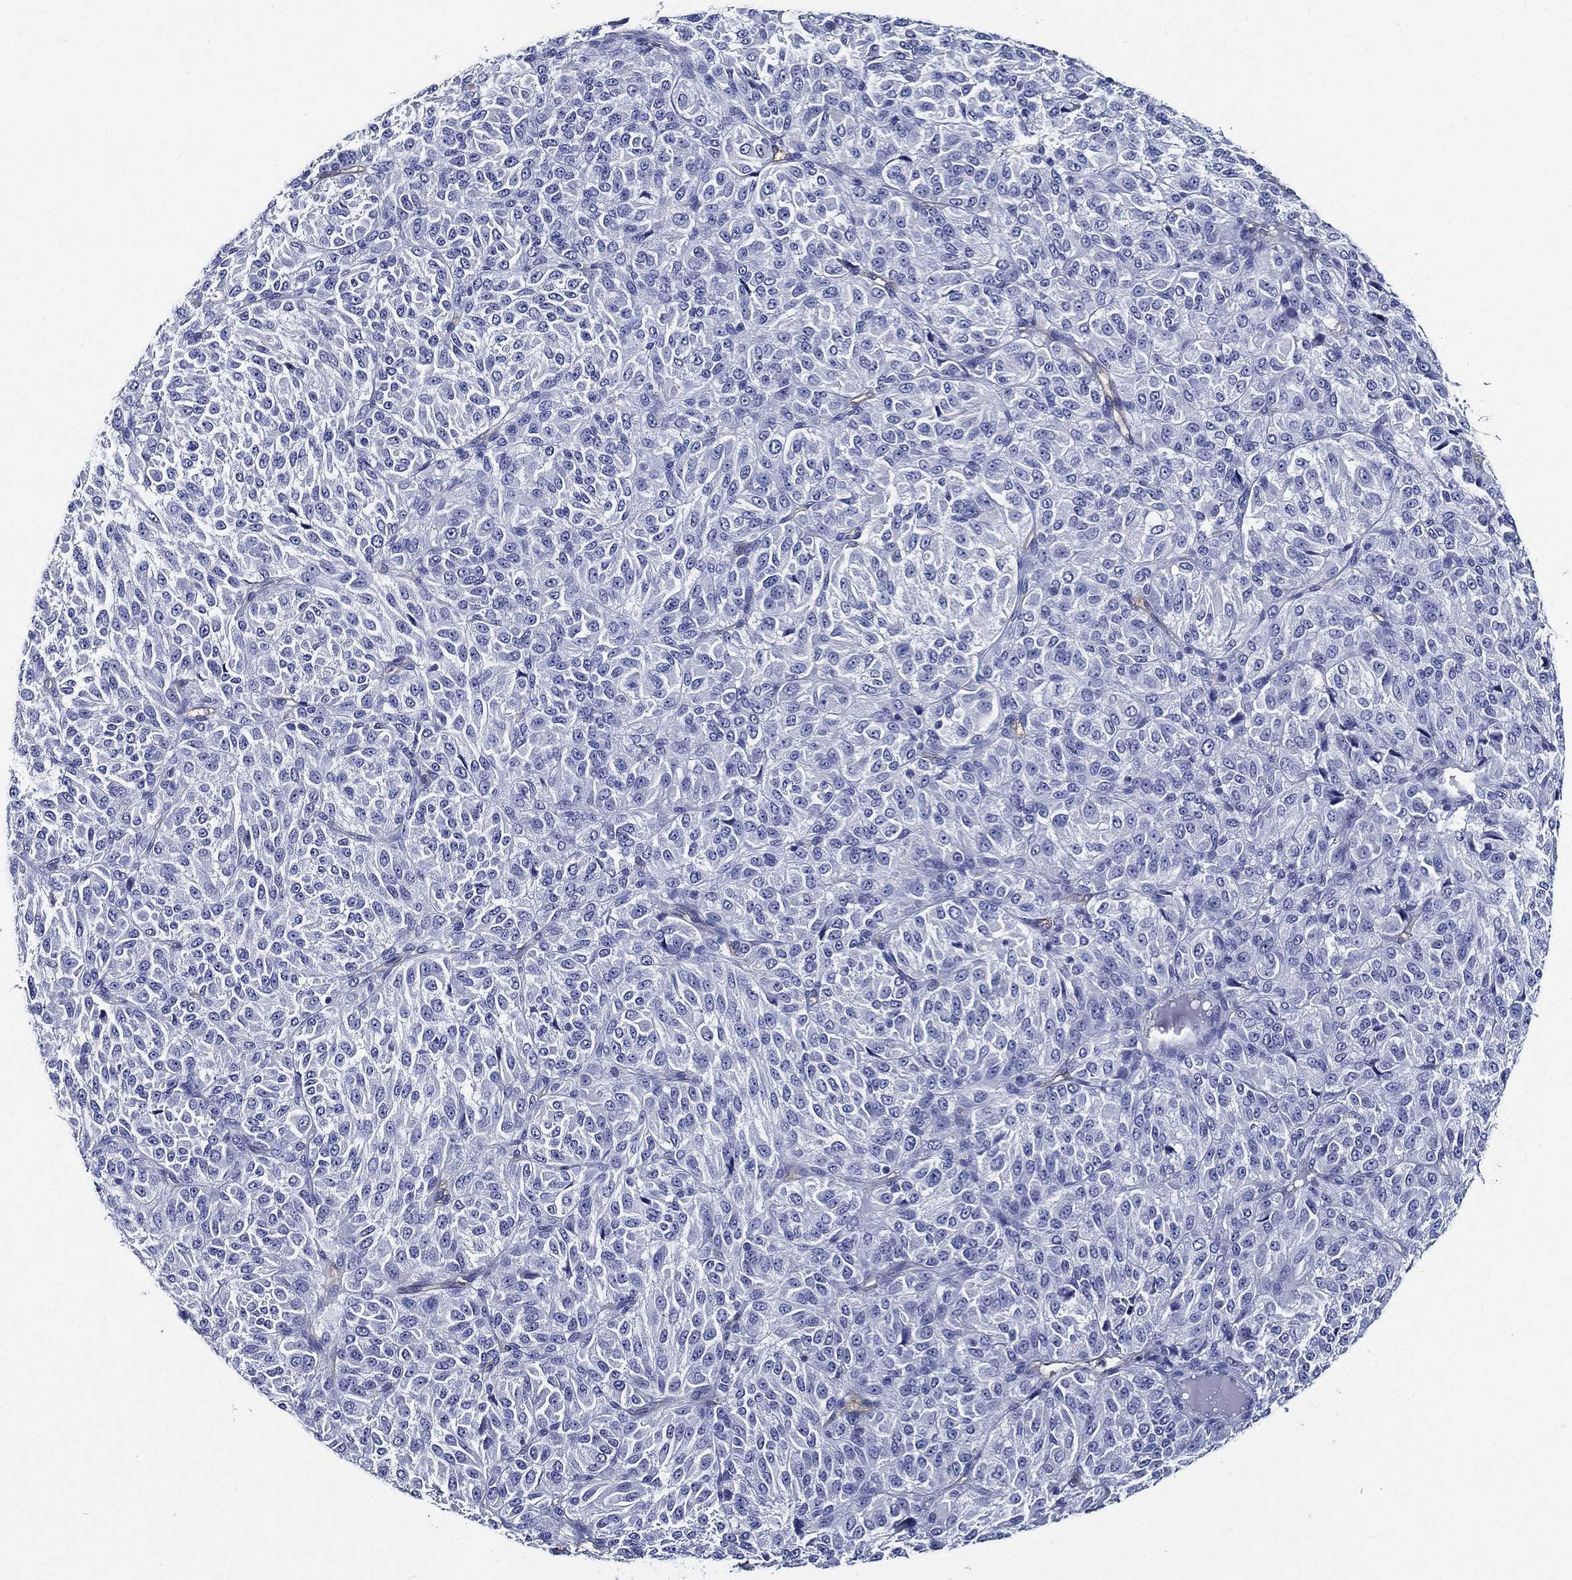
{"staining": {"intensity": "negative", "quantity": "none", "location": "none"}, "tissue": "melanoma", "cell_type": "Tumor cells", "image_type": "cancer", "snomed": [{"axis": "morphology", "description": "Malignant melanoma, Metastatic site"}, {"axis": "topography", "description": "Brain"}], "caption": "The immunohistochemistry histopathology image has no significant expression in tumor cells of melanoma tissue.", "gene": "NEDD9", "patient": {"sex": "female", "age": 56}}